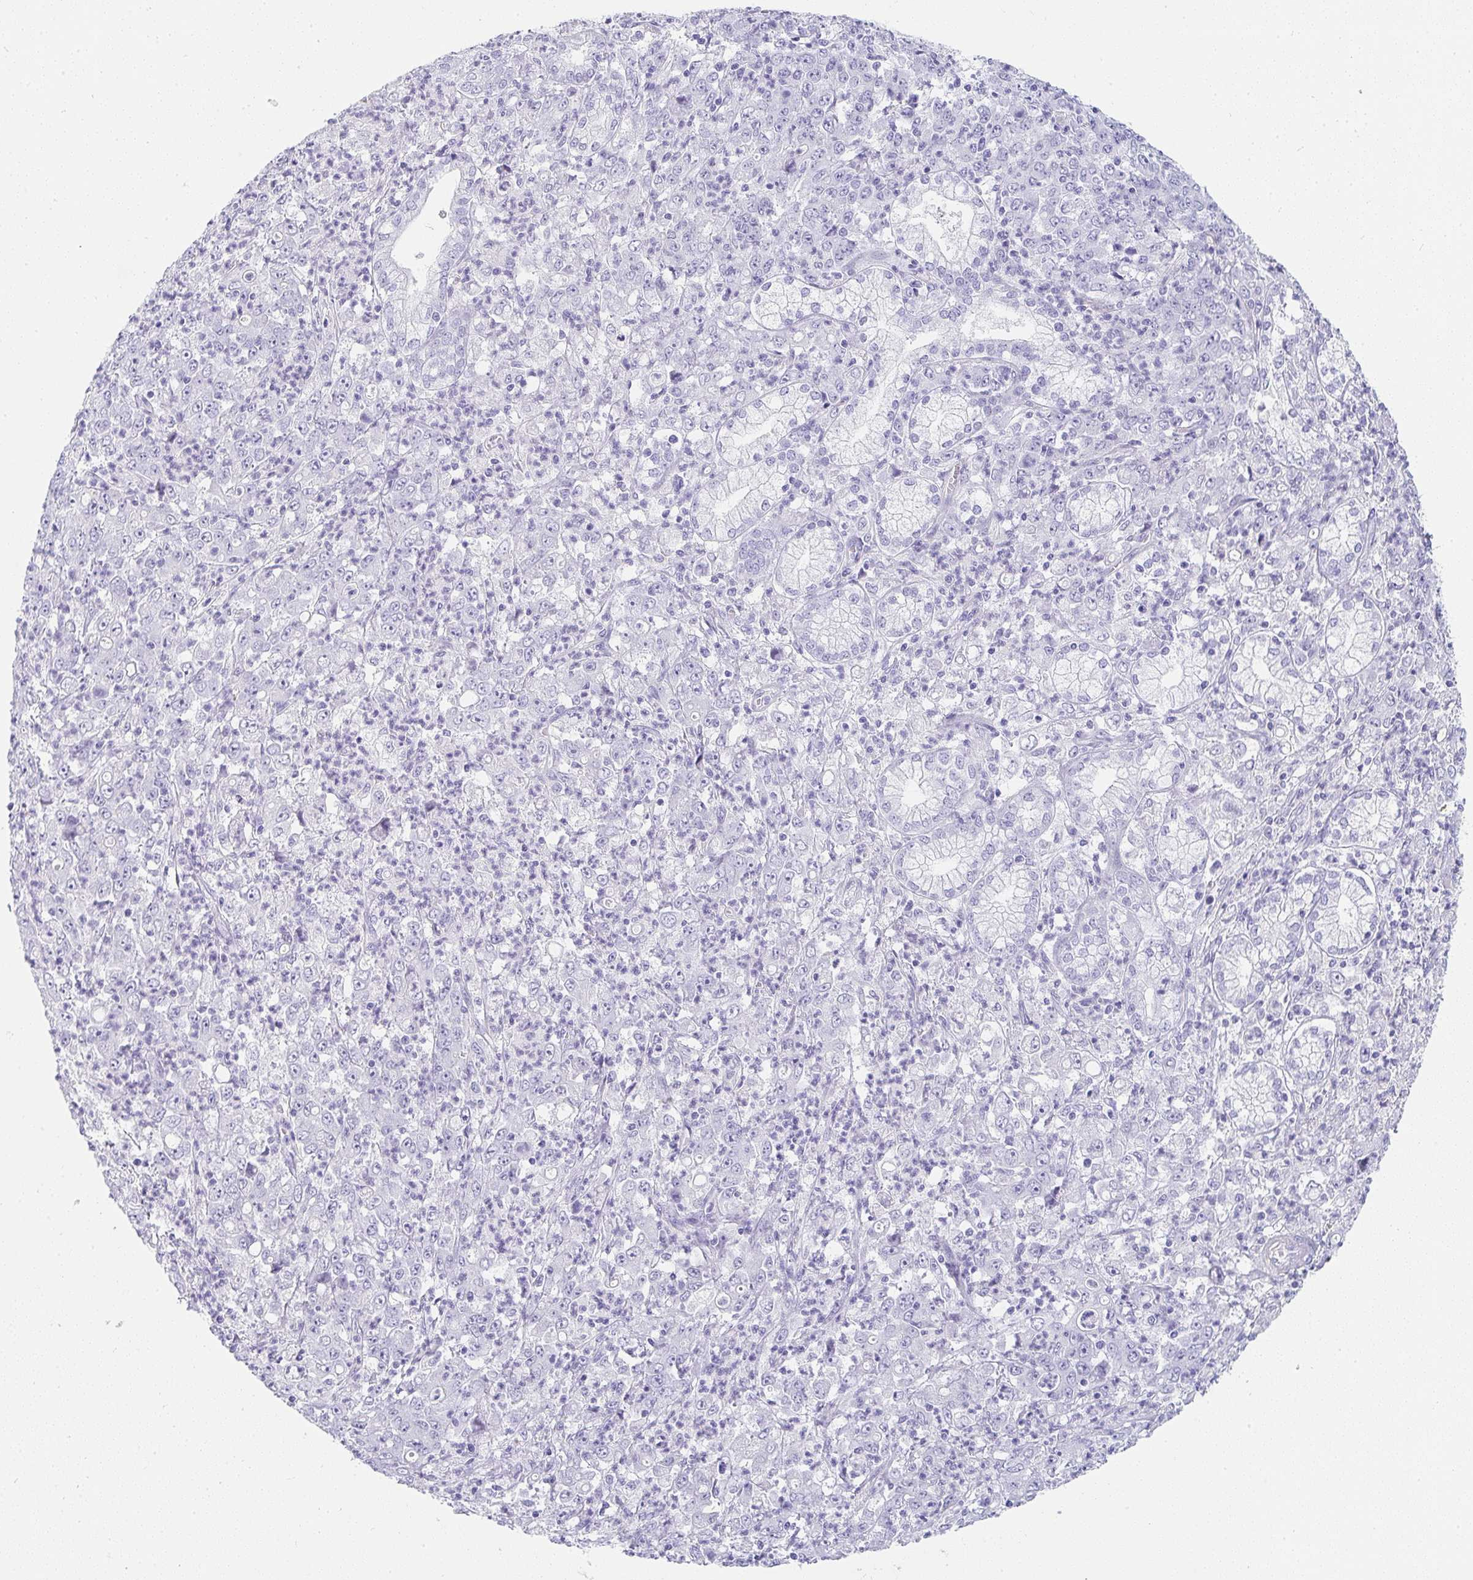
{"staining": {"intensity": "negative", "quantity": "none", "location": "none"}, "tissue": "stomach cancer", "cell_type": "Tumor cells", "image_type": "cancer", "snomed": [{"axis": "morphology", "description": "Adenocarcinoma, NOS"}, {"axis": "topography", "description": "Stomach, lower"}], "caption": "Immunohistochemical staining of human stomach adenocarcinoma displays no significant expression in tumor cells.", "gene": "PRND", "patient": {"sex": "female", "age": 71}}